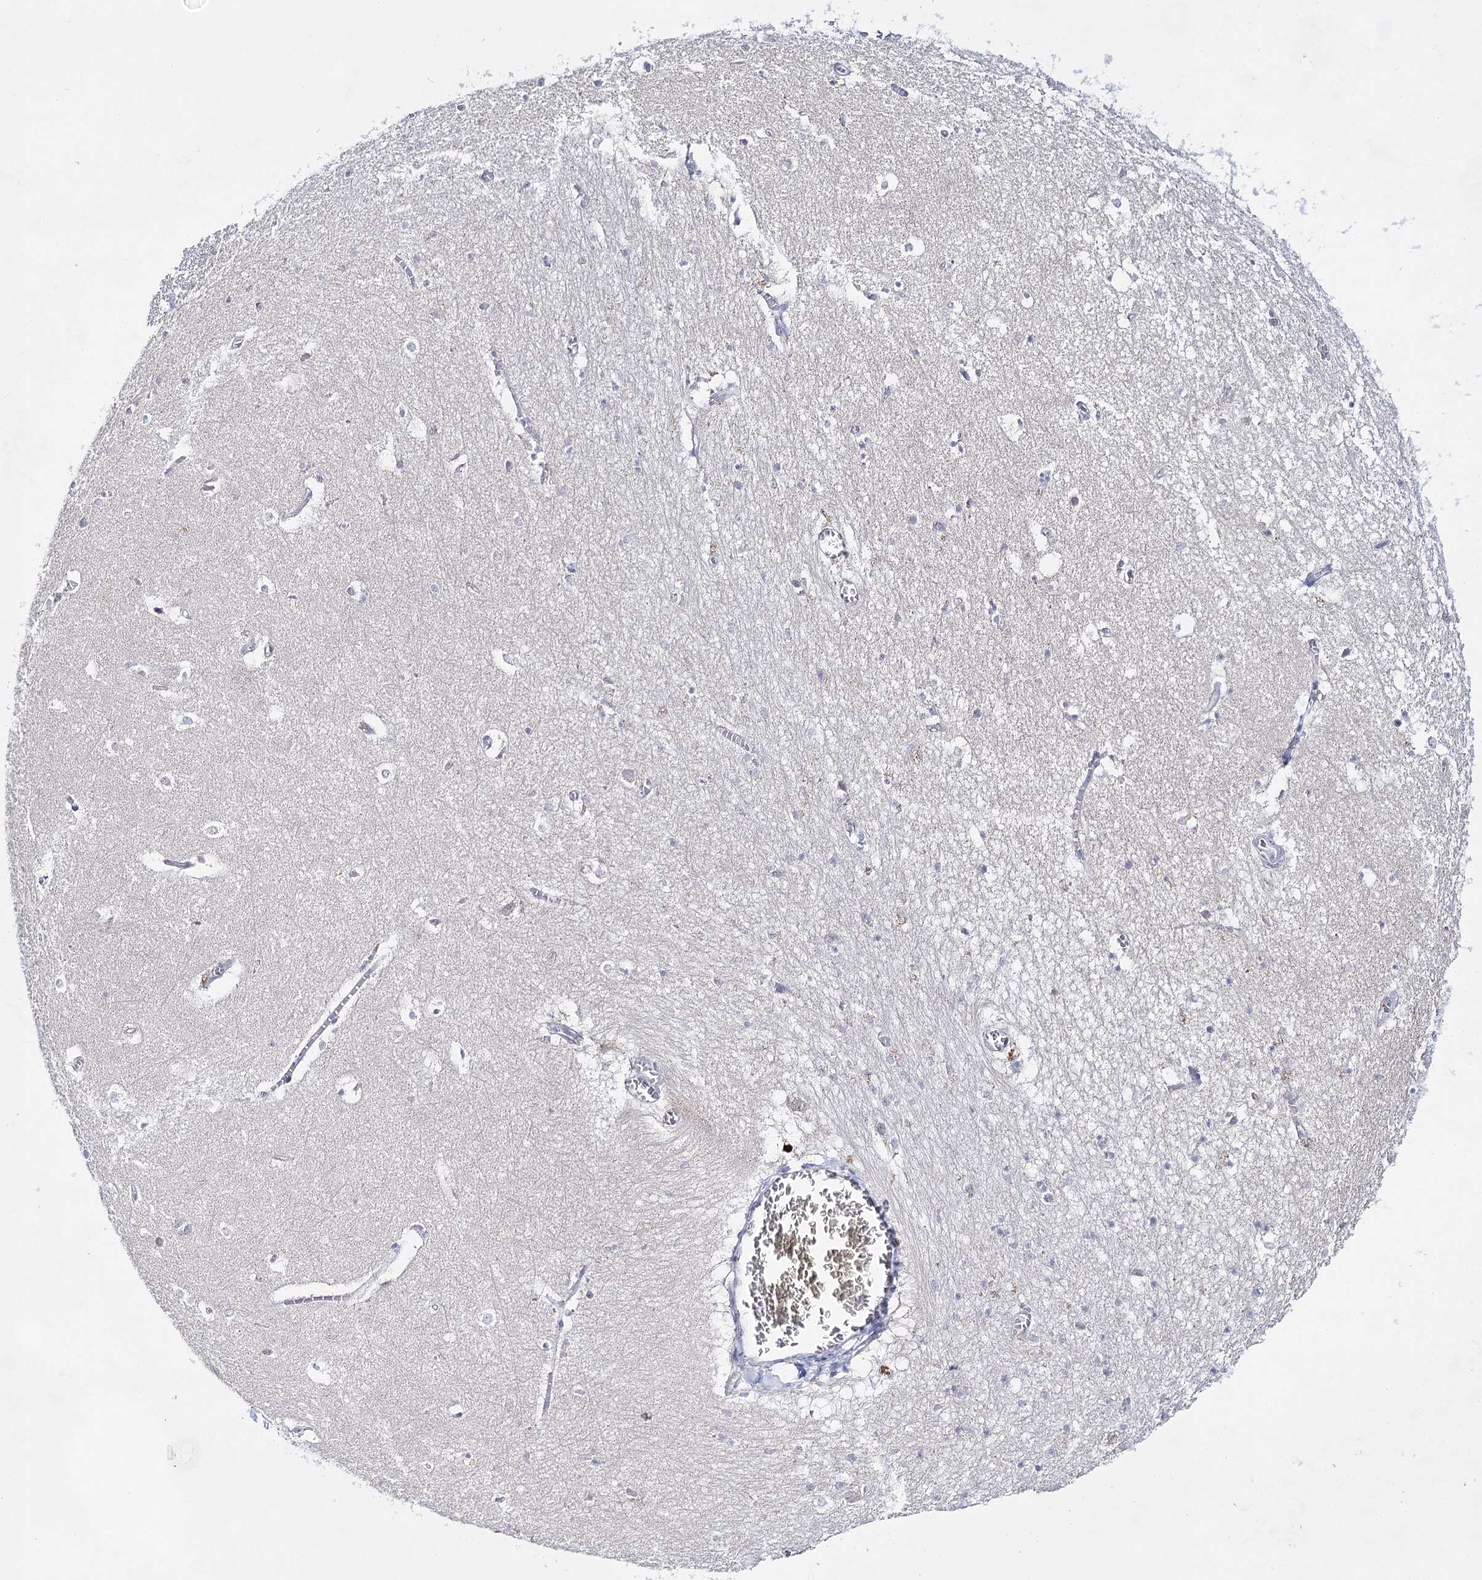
{"staining": {"intensity": "negative", "quantity": "none", "location": "none"}, "tissue": "hippocampus", "cell_type": "Glial cells", "image_type": "normal", "snomed": [{"axis": "morphology", "description": "Normal tissue, NOS"}, {"axis": "topography", "description": "Hippocampus"}], "caption": "A high-resolution micrograph shows IHC staining of benign hippocampus, which displays no significant staining in glial cells.", "gene": "BPHL", "patient": {"sex": "female", "age": 64}}